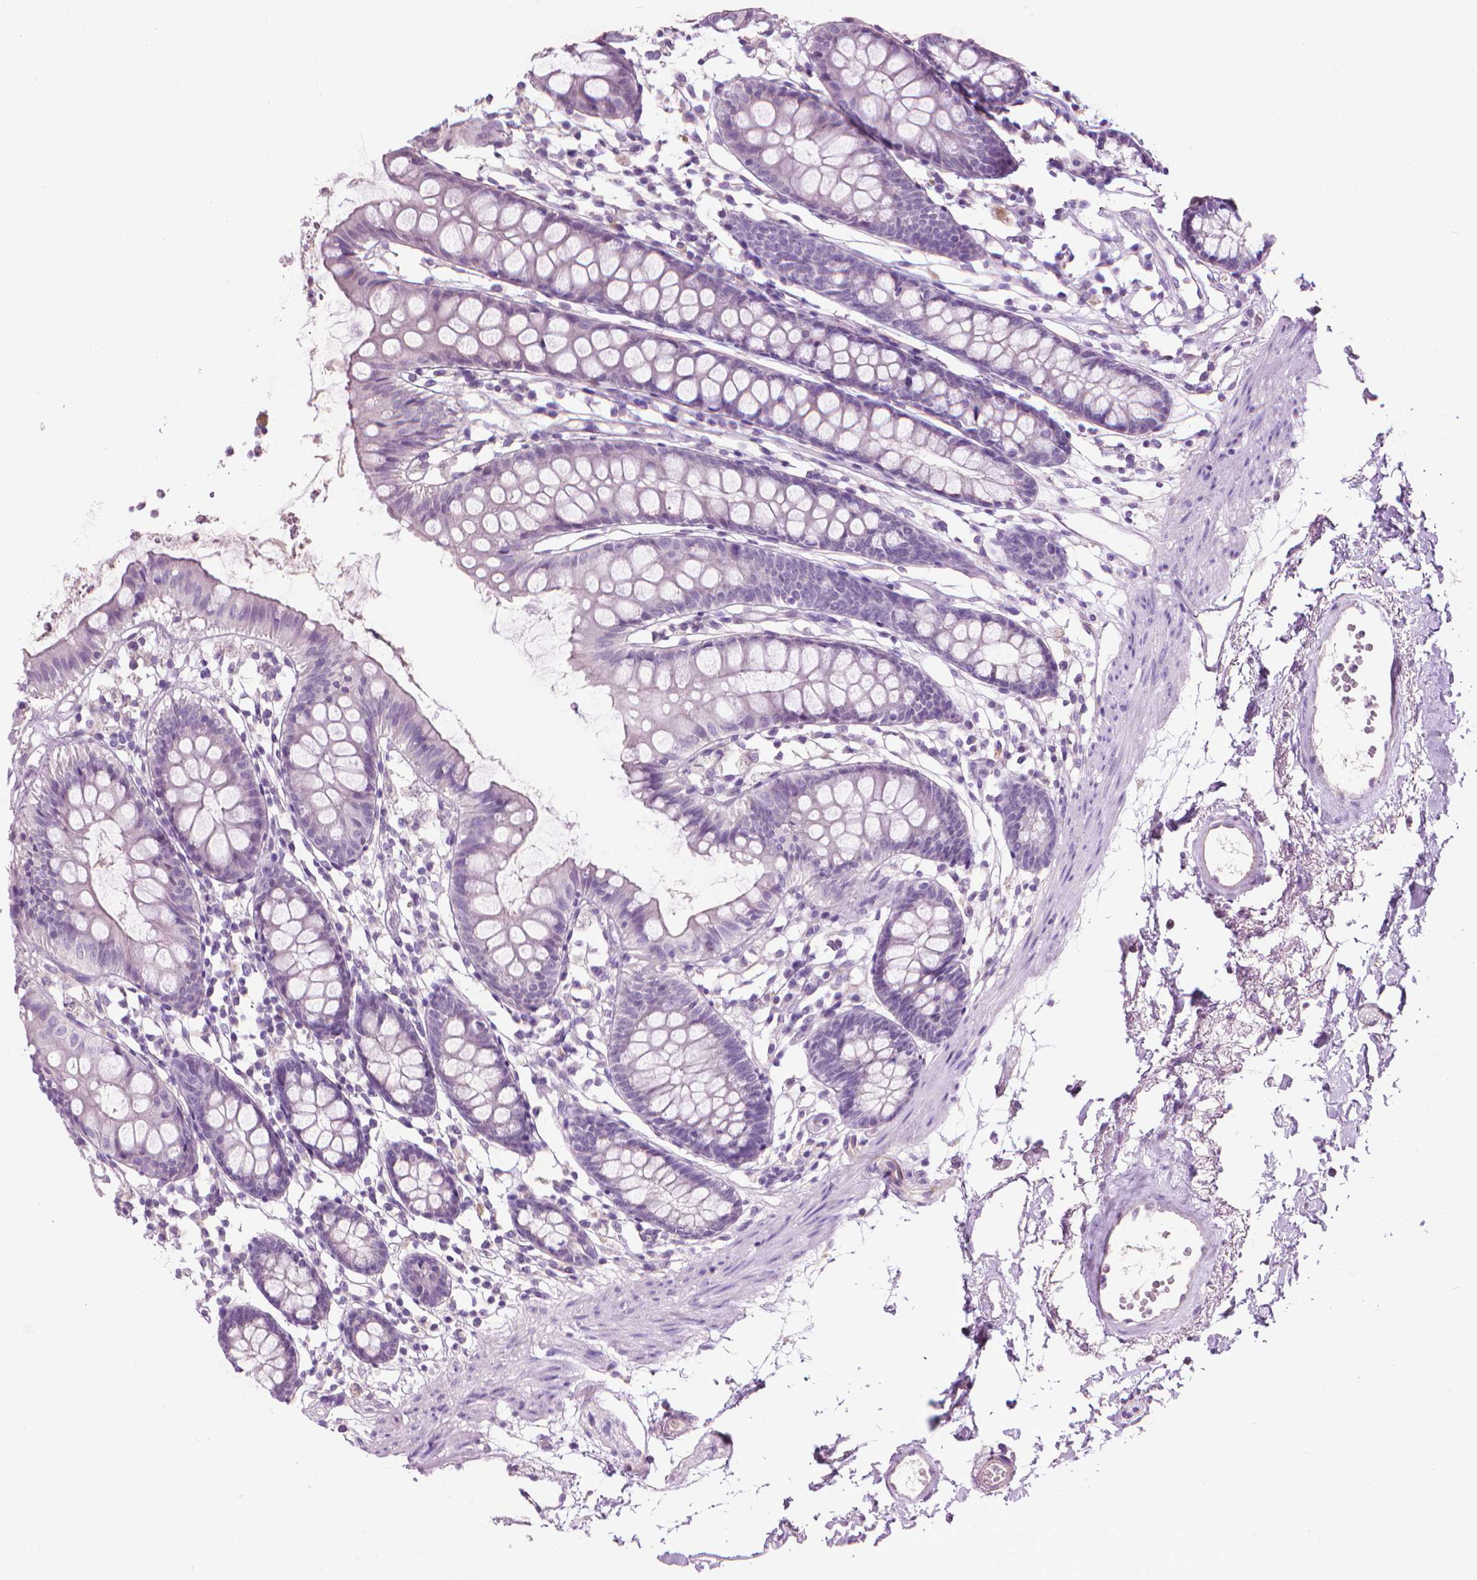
{"staining": {"intensity": "negative", "quantity": "none", "location": "none"}, "tissue": "colon", "cell_type": "Endothelial cells", "image_type": "normal", "snomed": [{"axis": "morphology", "description": "Normal tissue, NOS"}, {"axis": "topography", "description": "Colon"}], "caption": "DAB (3,3'-diaminobenzidine) immunohistochemical staining of unremarkable colon demonstrates no significant staining in endothelial cells.", "gene": "KRT73", "patient": {"sex": "female", "age": 84}}